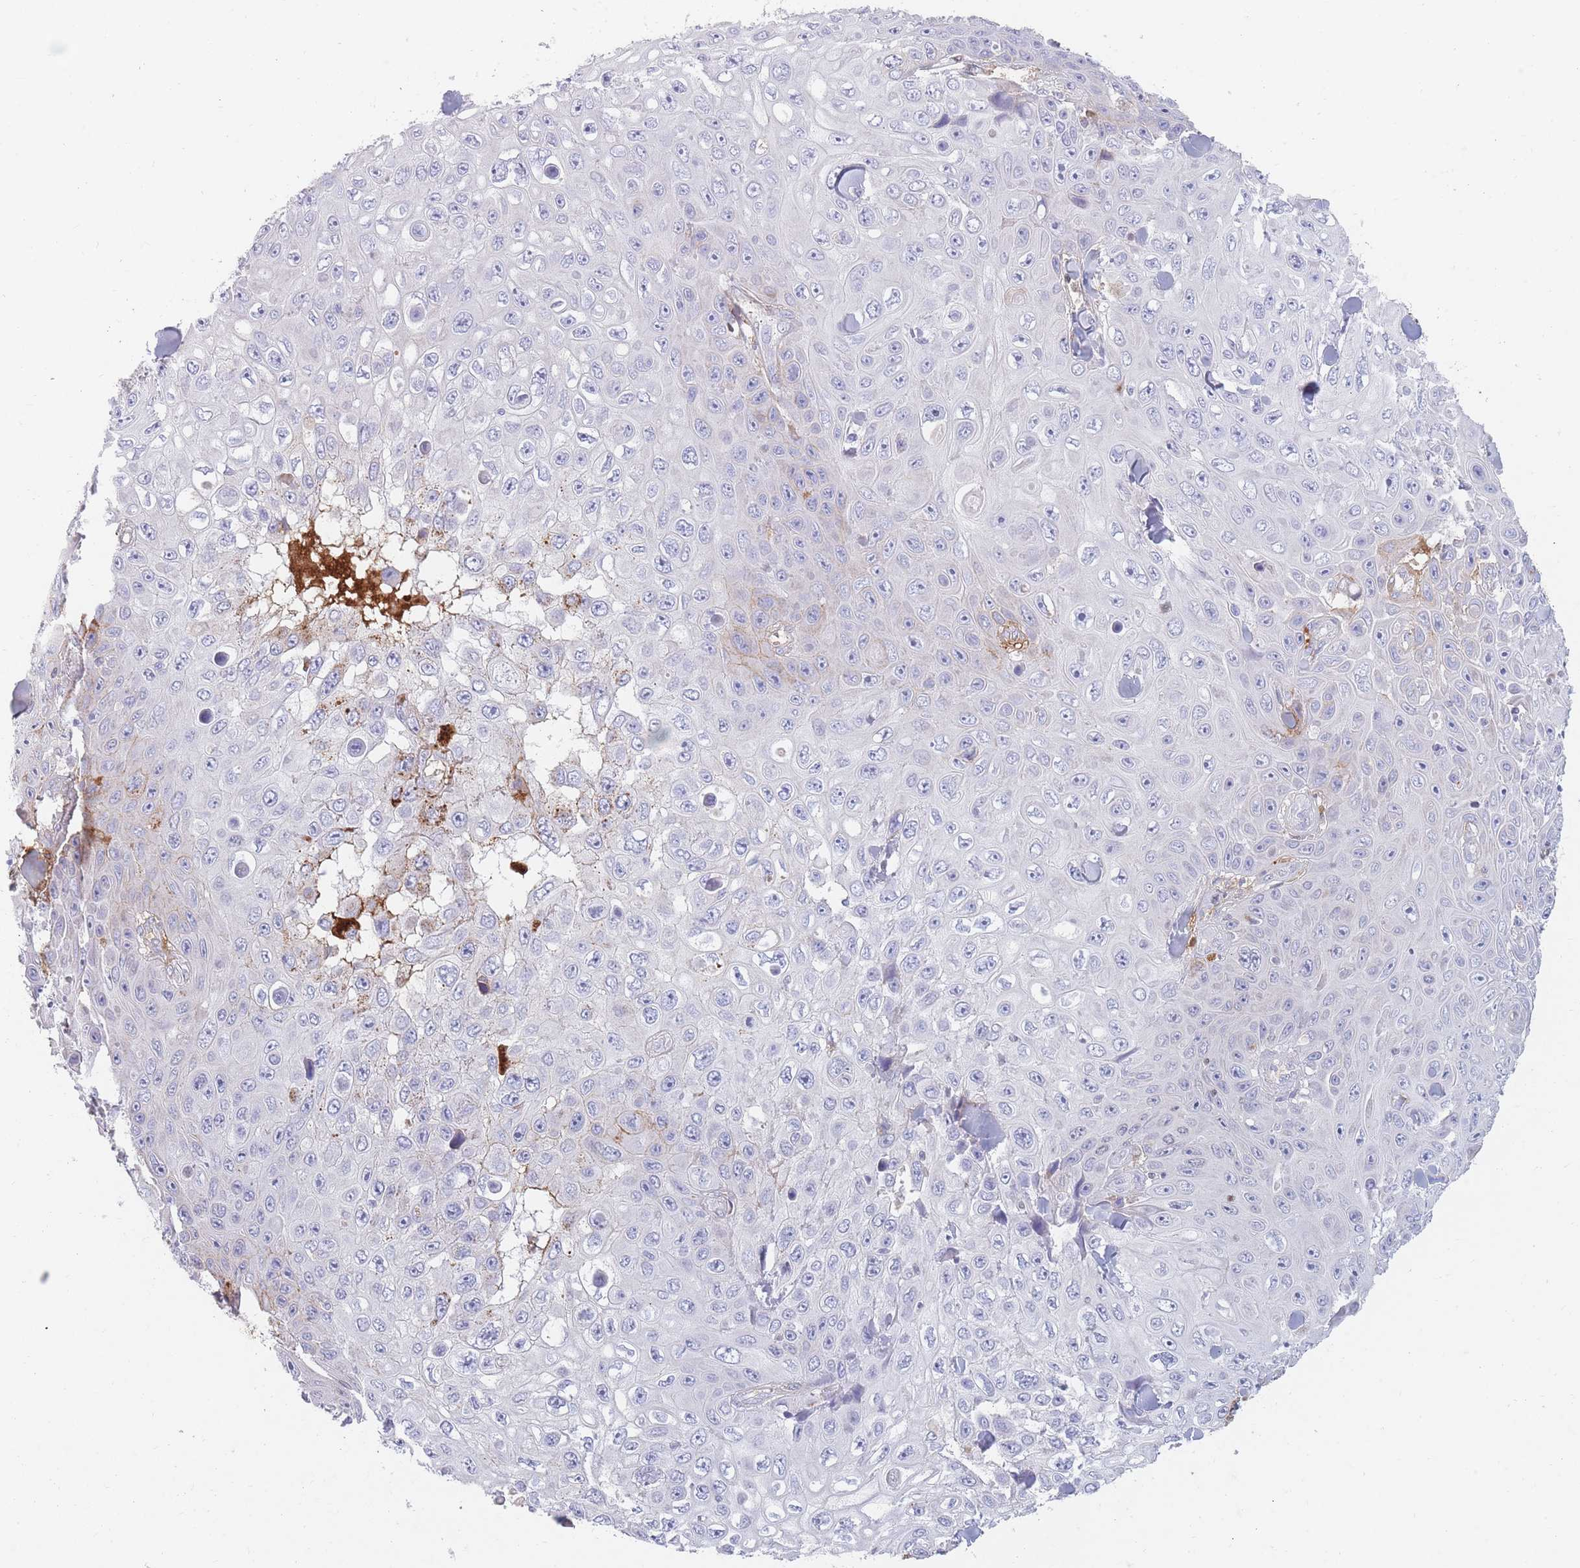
{"staining": {"intensity": "negative", "quantity": "none", "location": "none"}, "tissue": "skin cancer", "cell_type": "Tumor cells", "image_type": "cancer", "snomed": [{"axis": "morphology", "description": "Squamous cell carcinoma, NOS"}, {"axis": "topography", "description": "Skin"}], "caption": "IHC of human skin squamous cell carcinoma demonstrates no expression in tumor cells.", "gene": "PRG4", "patient": {"sex": "male", "age": 82}}